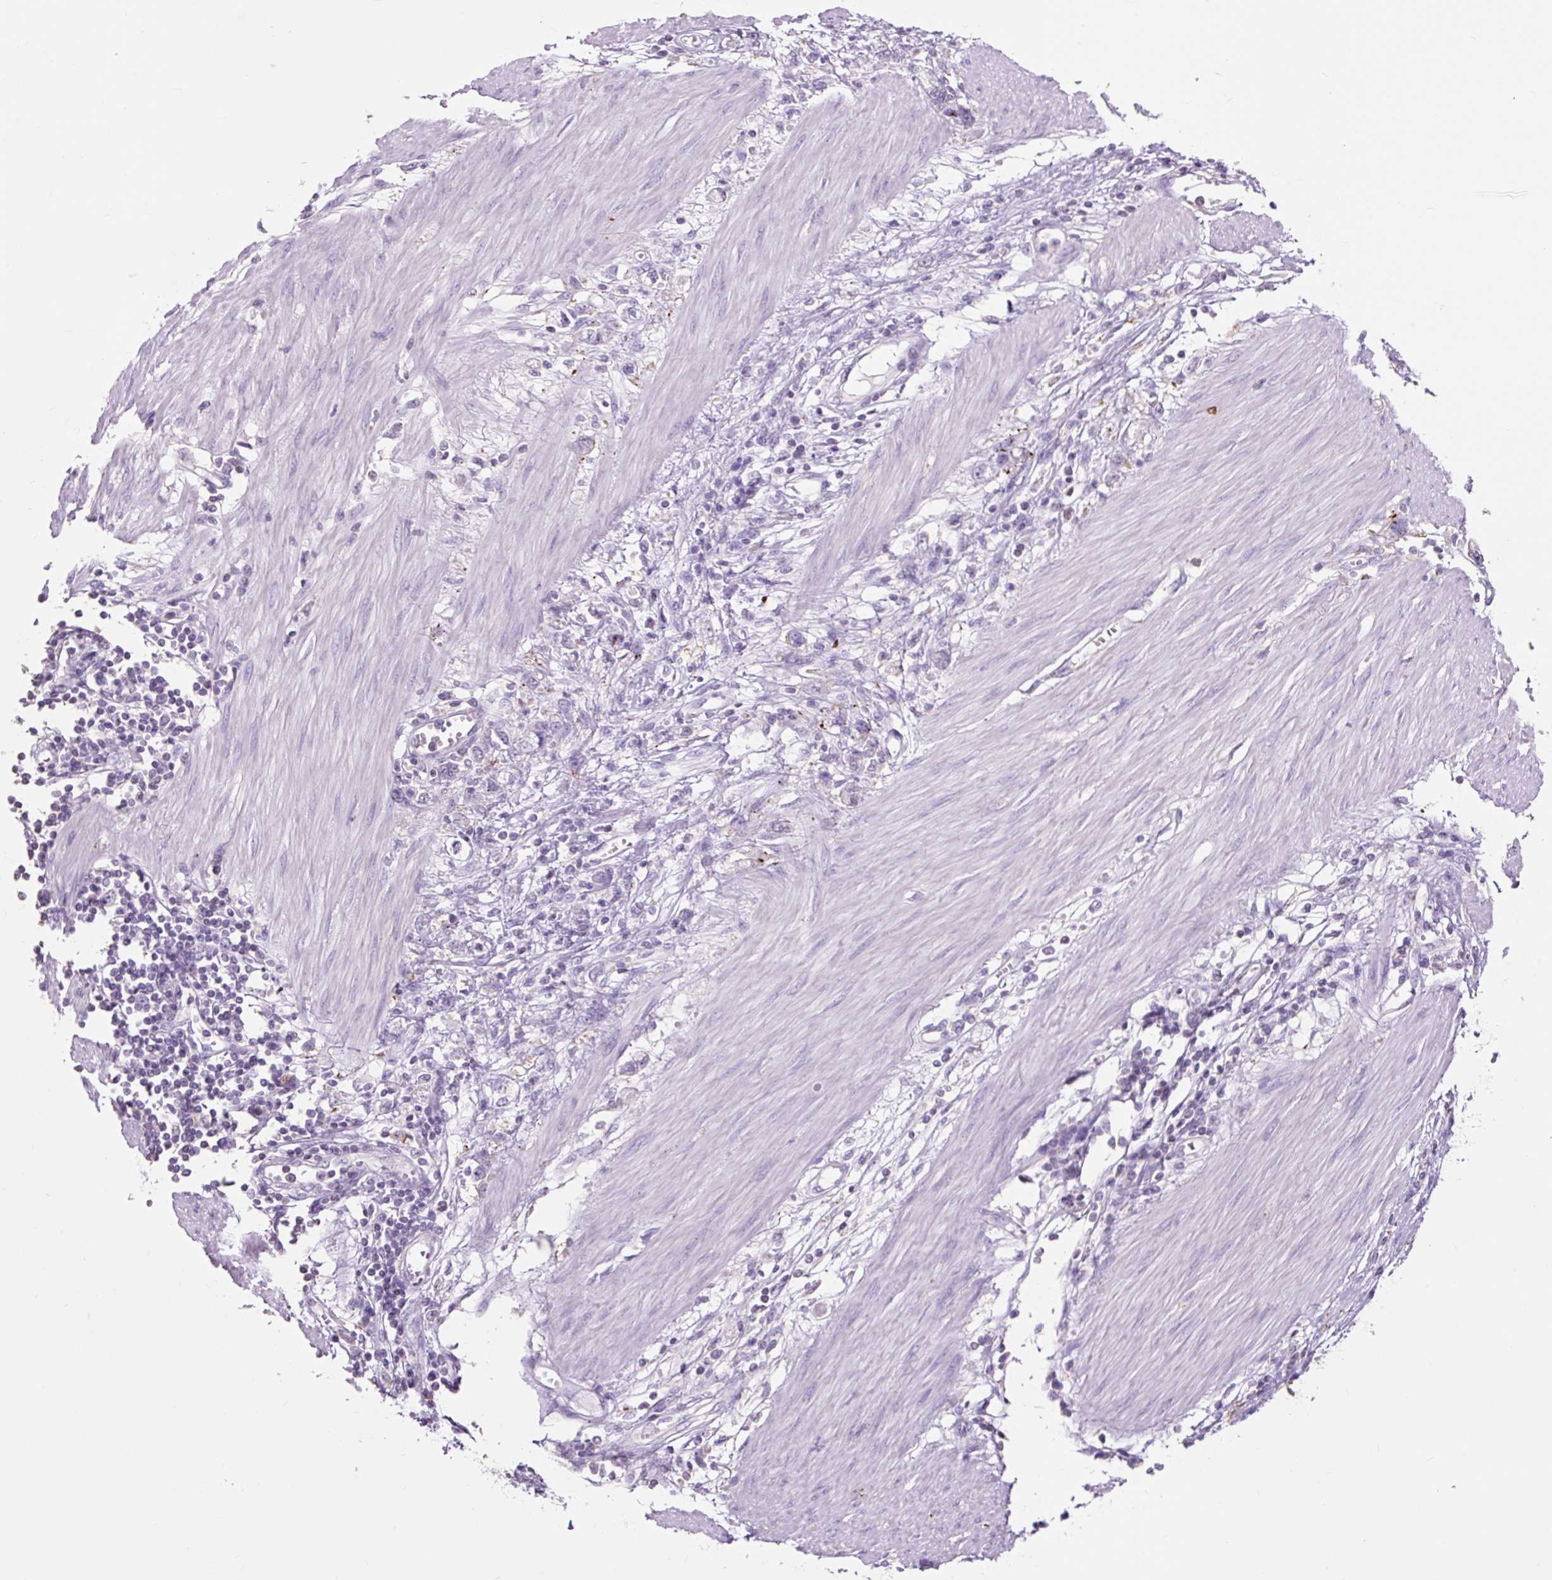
{"staining": {"intensity": "negative", "quantity": "none", "location": "none"}, "tissue": "stomach cancer", "cell_type": "Tumor cells", "image_type": "cancer", "snomed": [{"axis": "morphology", "description": "Adenocarcinoma, NOS"}, {"axis": "topography", "description": "Stomach"}], "caption": "Stomach cancer stained for a protein using immunohistochemistry (IHC) reveals no staining tumor cells.", "gene": "OR10A7", "patient": {"sex": "female", "age": 76}}